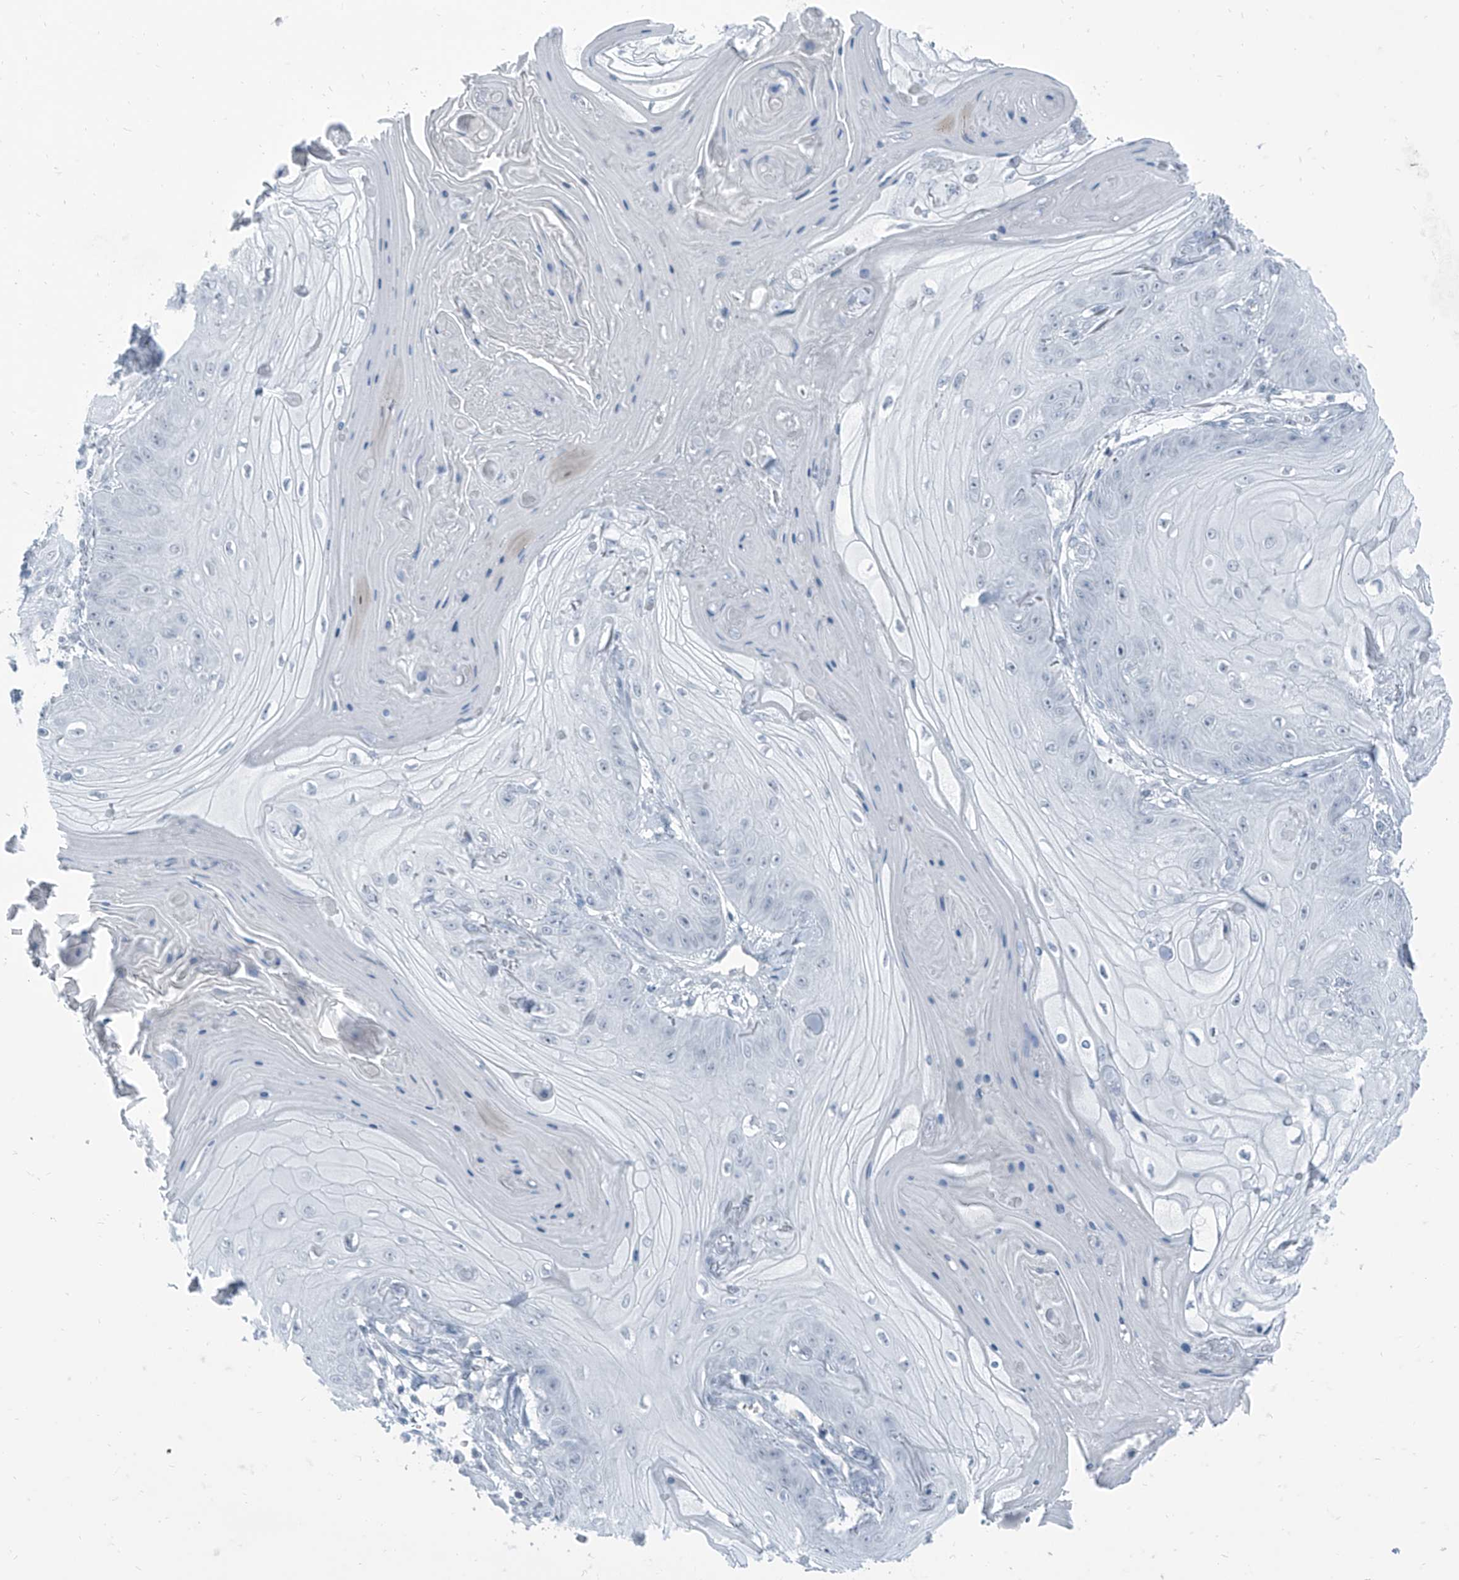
{"staining": {"intensity": "negative", "quantity": "none", "location": "none"}, "tissue": "skin cancer", "cell_type": "Tumor cells", "image_type": "cancer", "snomed": [{"axis": "morphology", "description": "Squamous cell carcinoma, NOS"}, {"axis": "topography", "description": "Skin"}], "caption": "Image shows no significant protein expression in tumor cells of skin squamous cell carcinoma. (Stains: DAB (3,3'-diaminobenzidine) IHC with hematoxylin counter stain, Microscopy: brightfield microscopy at high magnification).", "gene": "RGN", "patient": {"sex": "male", "age": 74}}